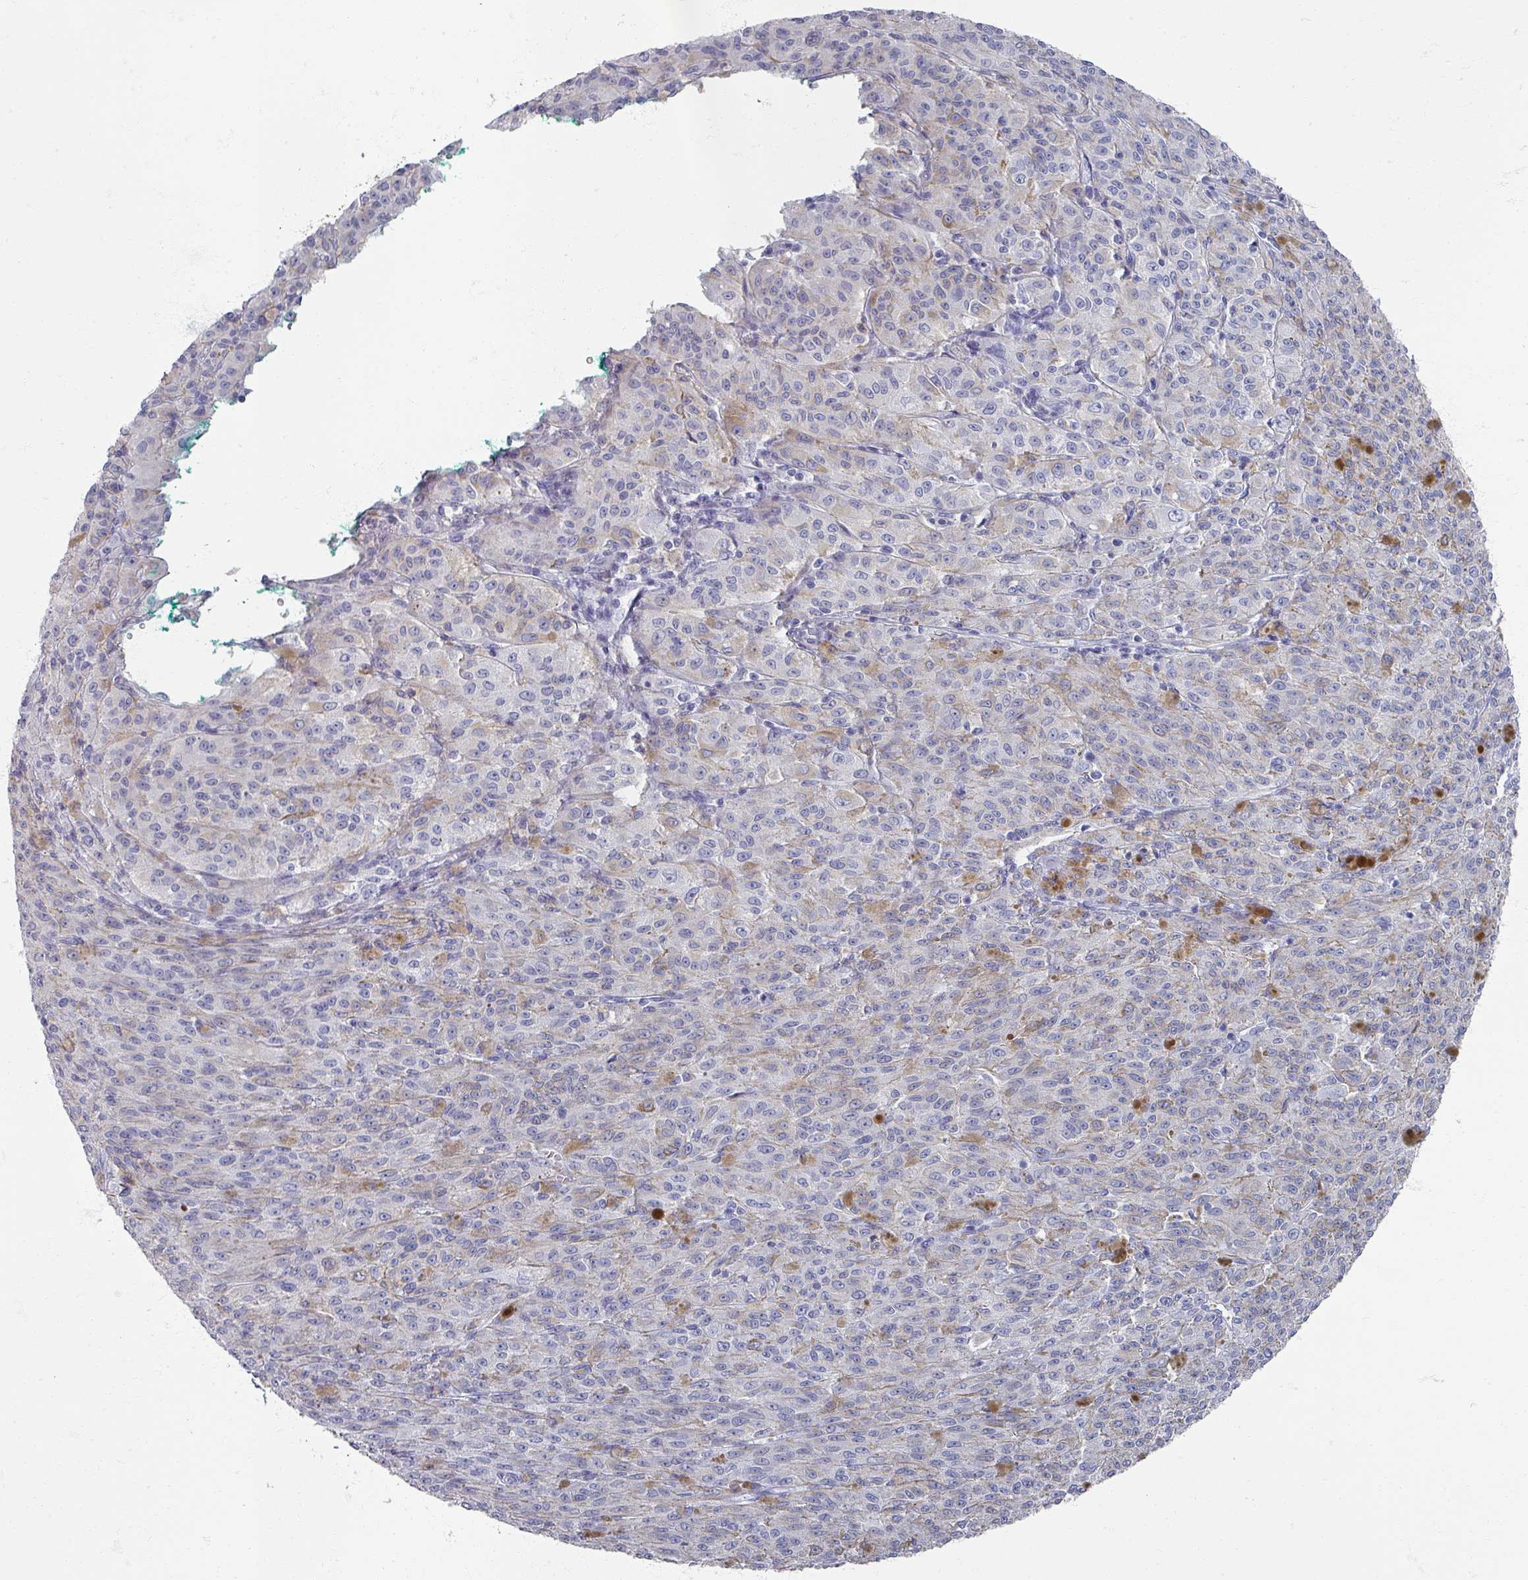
{"staining": {"intensity": "negative", "quantity": "none", "location": "none"}, "tissue": "melanoma", "cell_type": "Tumor cells", "image_type": "cancer", "snomed": [{"axis": "morphology", "description": "Malignant melanoma, NOS"}, {"axis": "topography", "description": "Skin"}], "caption": "The histopathology image displays no significant positivity in tumor cells of malignant melanoma.", "gene": "OMG", "patient": {"sex": "female", "age": 52}}